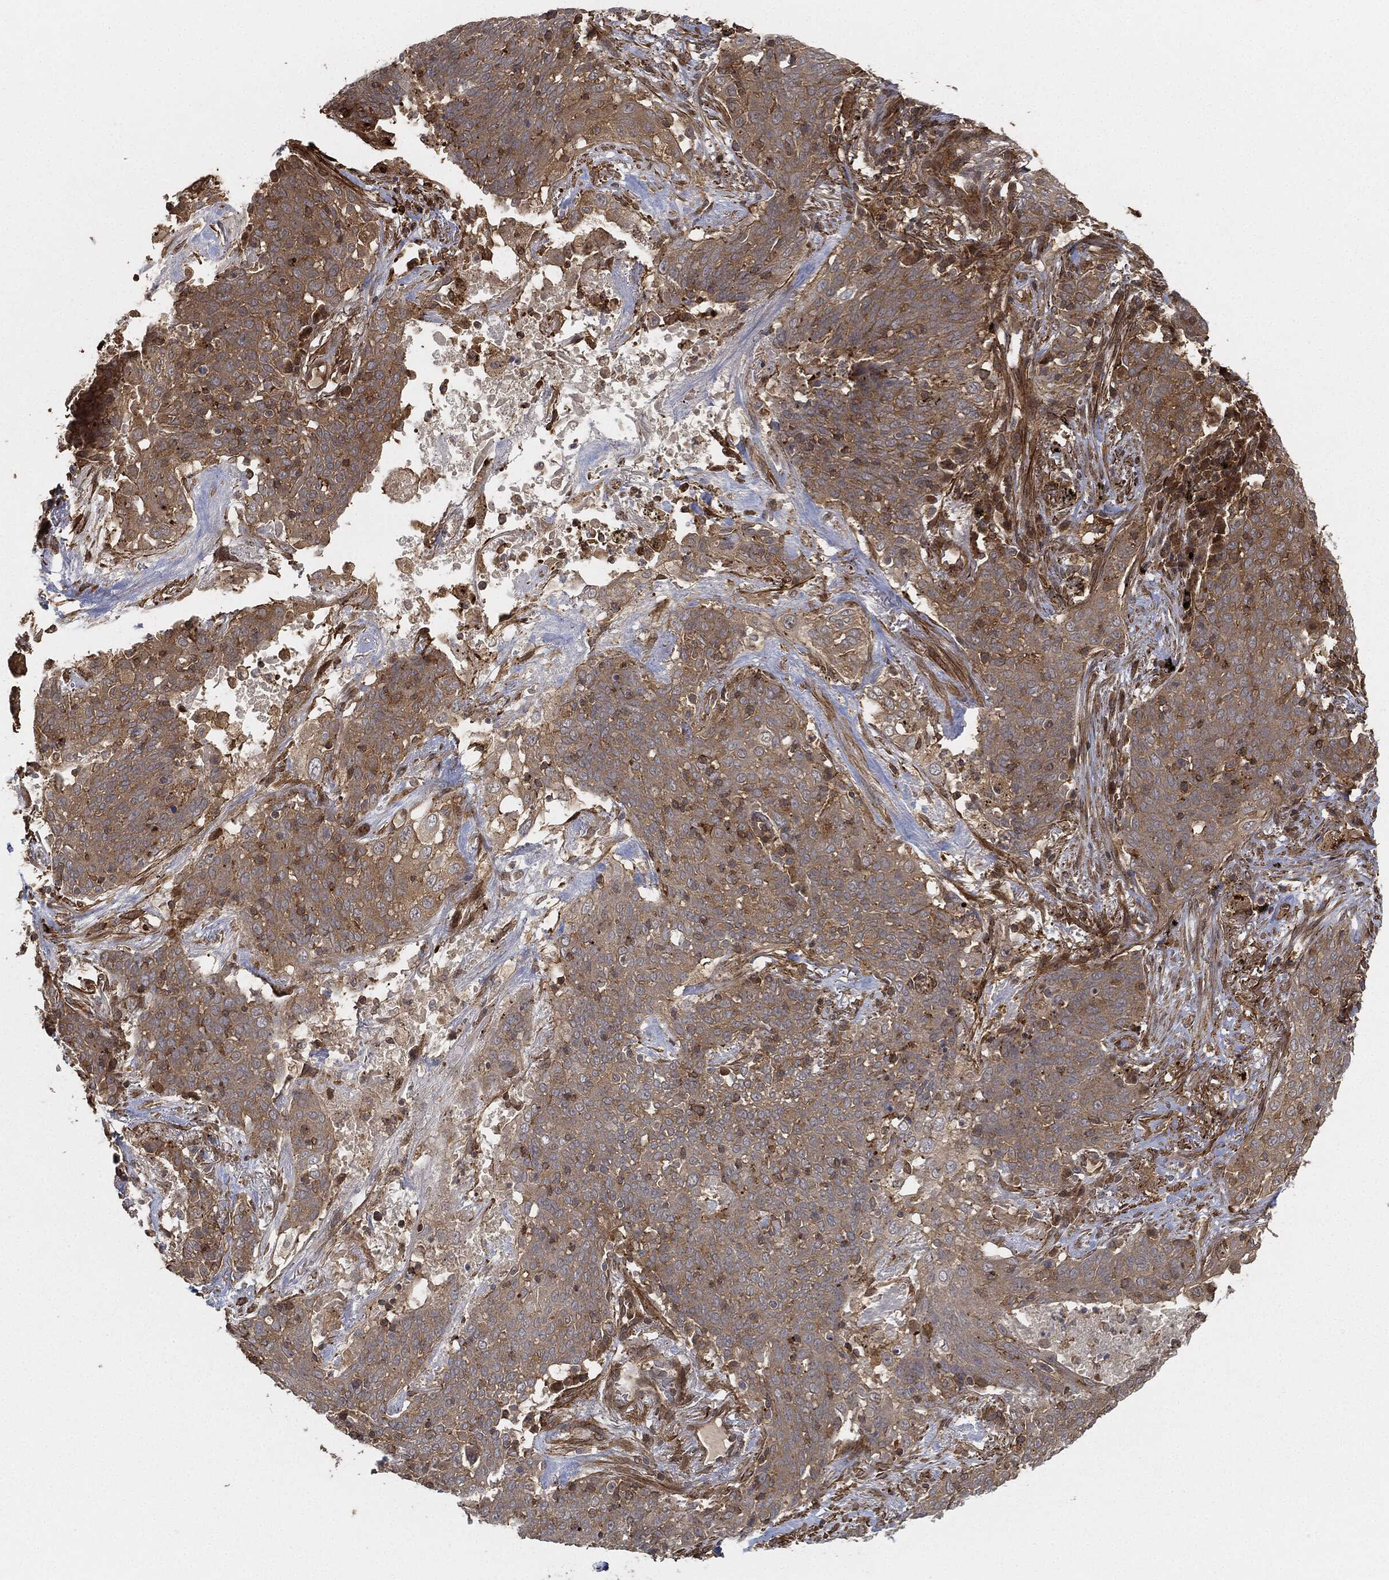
{"staining": {"intensity": "weak", "quantity": "<25%", "location": "cytoplasmic/membranous"}, "tissue": "lung cancer", "cell_type": "Tumor cells", "image_type": "cancer", "snomed": [{"axis": "morphology", "description": "Squamous cell carcinoma, NOS"}, {"axis": "topography", "description": "Lung"}], "caption": "Immunohistochemistry (IHC) of human lung squamous cell carcinoma demonstrates no staining in tumor cells.", "gene": "TPT1", "patient": {"sex": "male", "age": 82}}